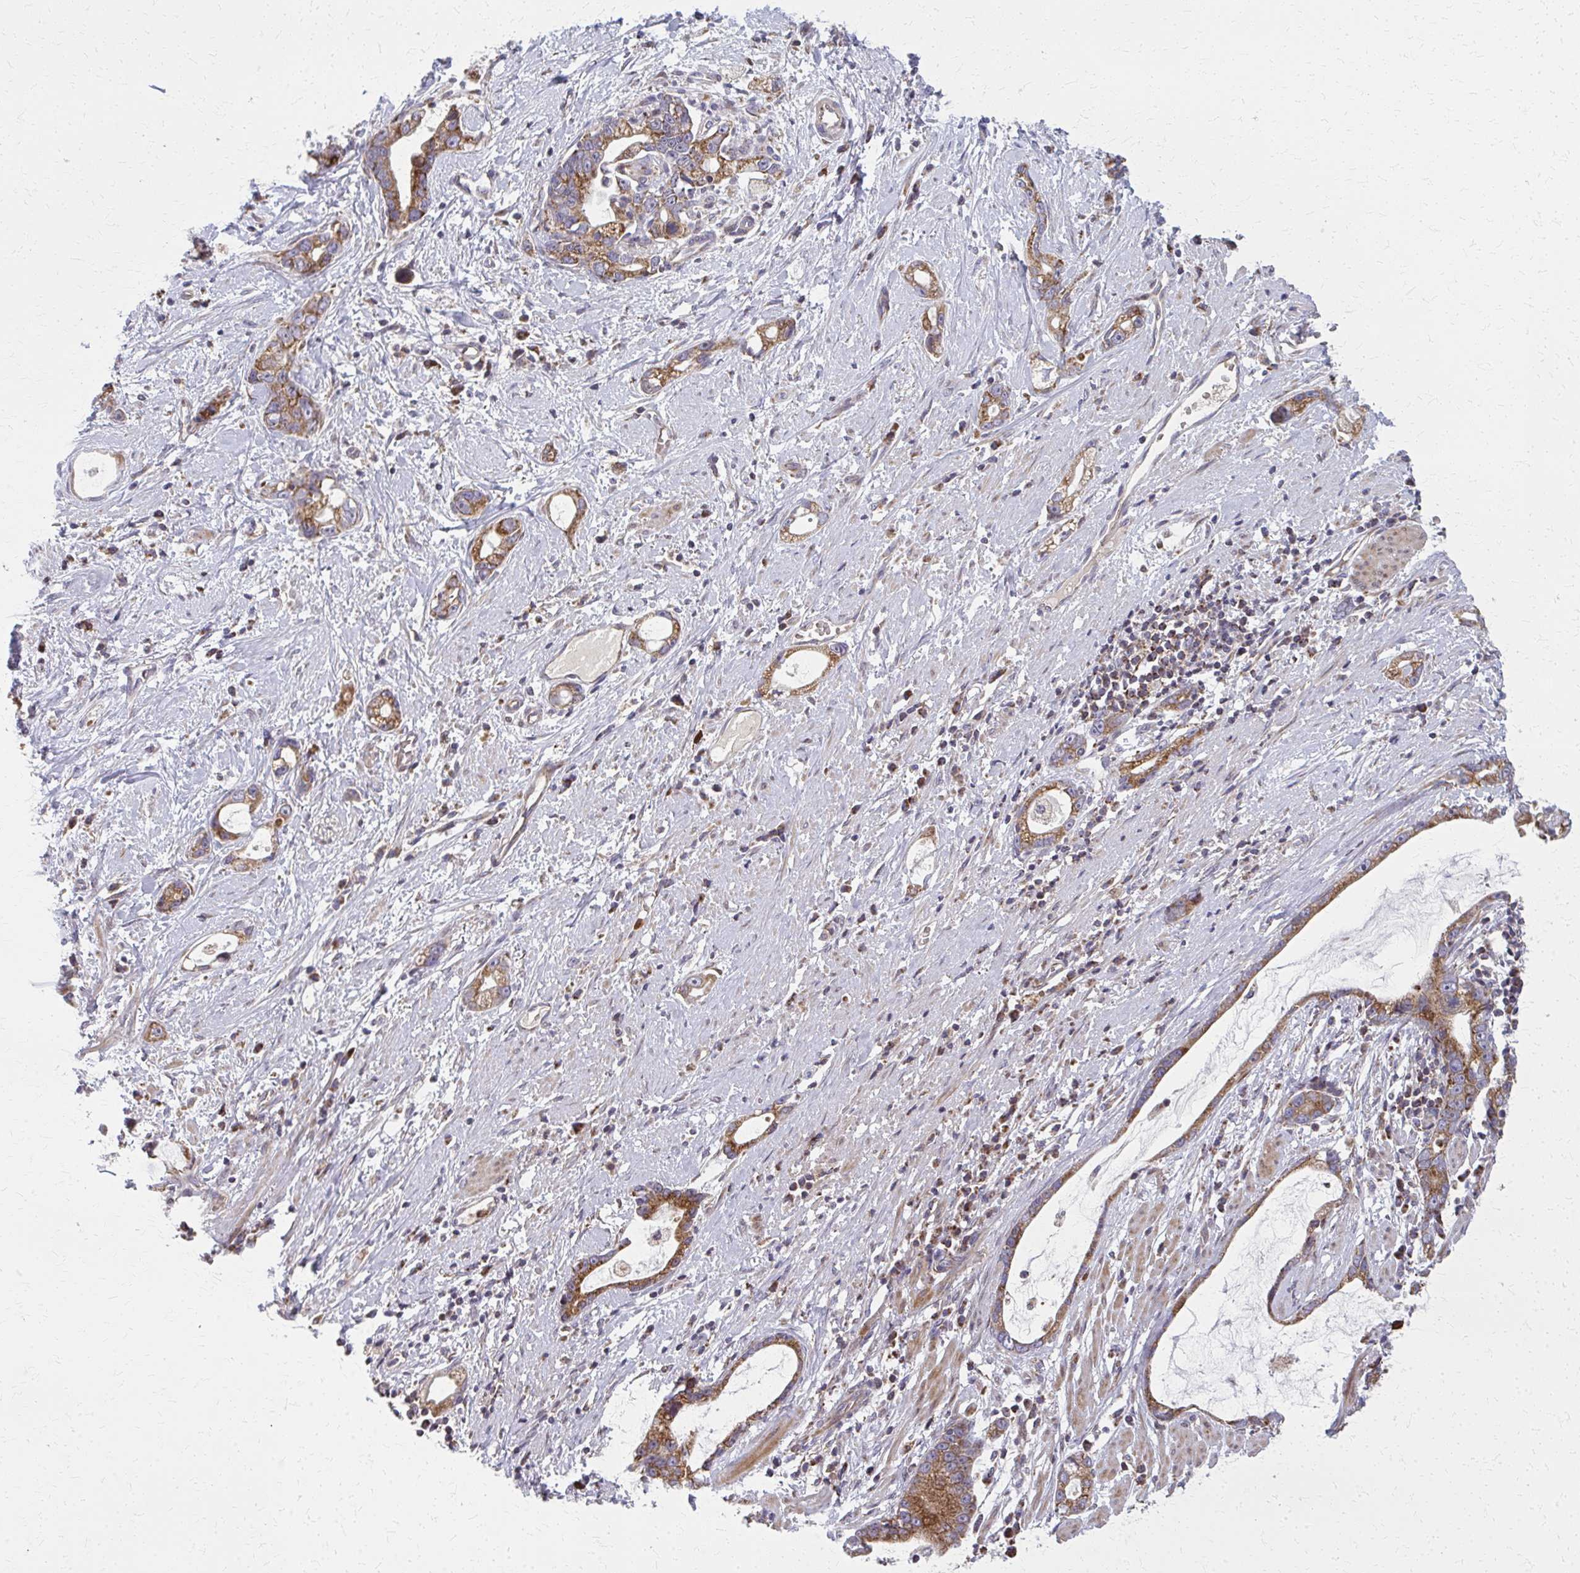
{"staining": {"intensity": "moderate", "quantity": ">75%", "location": "cytoplasmic/membranous"}, "tissue": "stomach cancer", "cell_type": "Tumor cells", "image_type": "cancer", "snomed": [{"axis": "morphology", "description": "Adenocarcinoma, NOS"}, {"axis": "topography", "description": "Stomach"}], "caption": "This histopathology image shows IHC staining of stomach cancer (adenocarcinoma), with medium moderate cytoplasmic/membranous positivity in approximately >75% of tumor cells.", "gene": "MCCC1", "patient": {"sex": "male", "age": 55}}